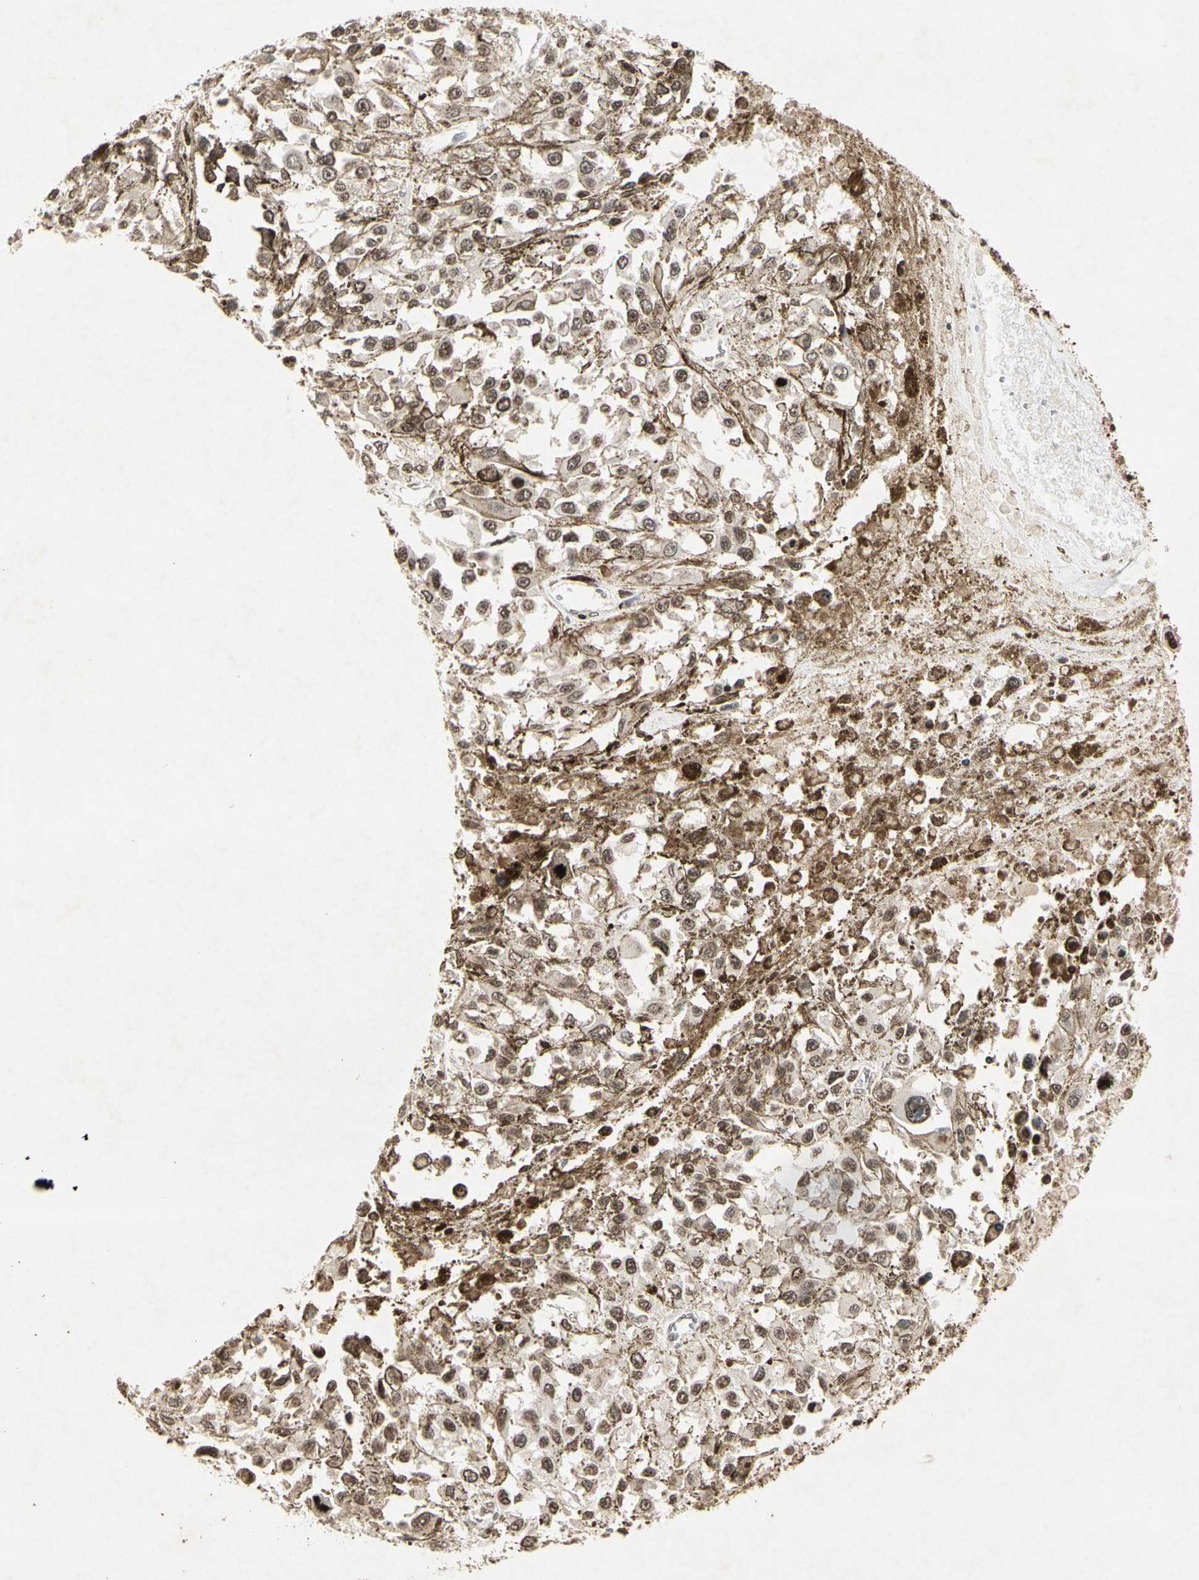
{"staining": {"intensity": "moderate", "quantity": "25%-75%", "location": "none"}, "tissue": "melanoma", "cell_type": "Tumor cells", "image_type": "cancer", "snomed": [{"axis": "morphology", "description": "Malignant melanoma, Metastatic site"}, {"axis": "topography", "description": "Lymph node"}], "caption": "Protein expression analysis of melanoma reveals moderate None positivity in approximately 25%-75% of tumor cells. Using DAB (3,3'-diaminobenzidine) (brown) and hematoxylin (blue) stains, captured at high magnification using brightfield microscopy.", "gene": "TOP1", "patient": {"sex": "male", "age": 59}}